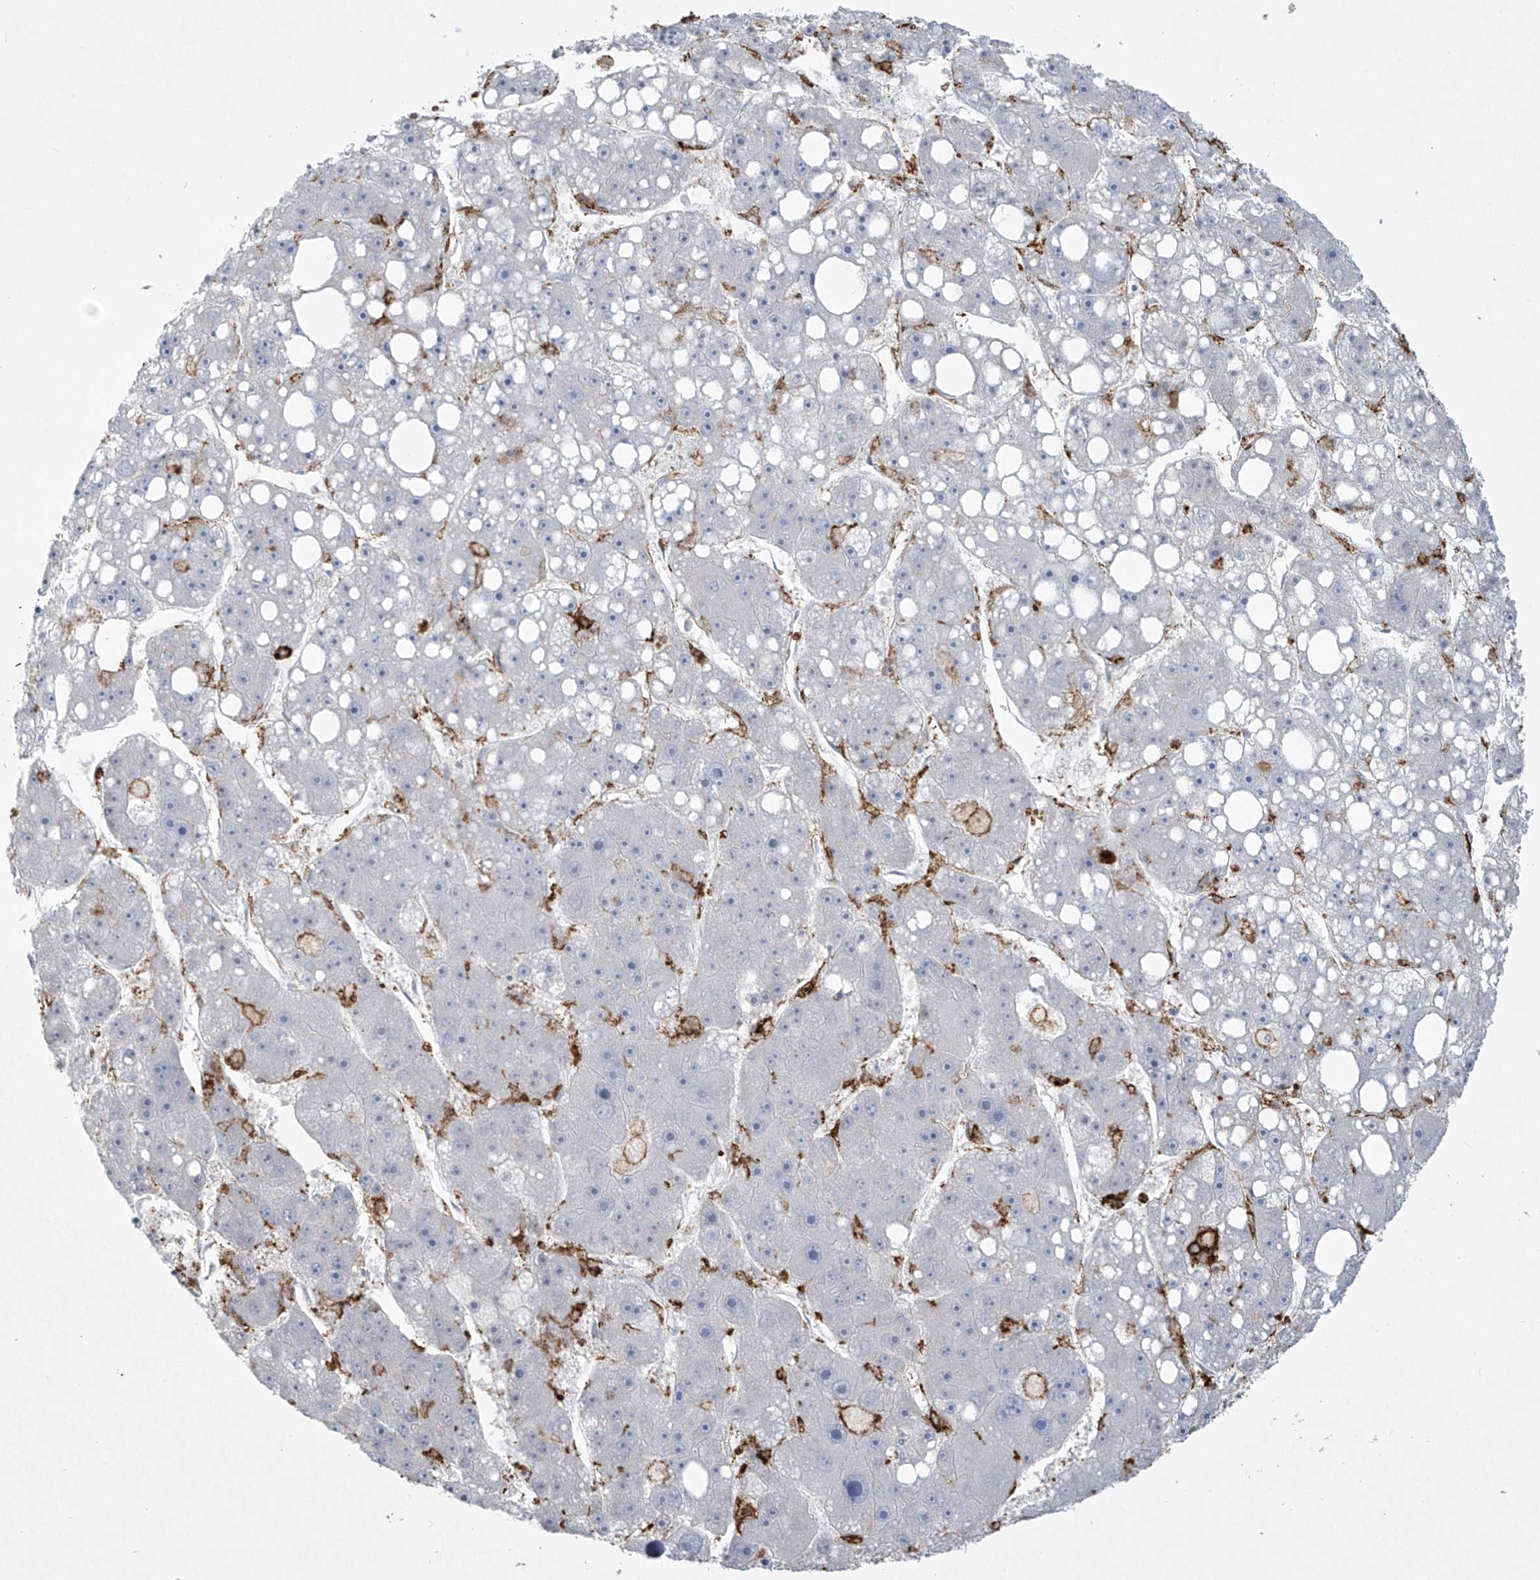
{"staining": {"intensity": "negative", "quantity": "none", "location": "none"}, "tissue": "liver cancer", "cell_type": "Tumor cells", "image_type": "cancer", "snomed": [{"axis": "morphology", "description": "Carcinoma, Hepatocellular, NOS"}, {"axis": "topography", "description": "Liver"}], "caption": "DAB (3,3'-diaminobenzidine) immunohistochemical staining of human liver cancer (hepatocellular carcinoma) demonstrates no significant positivity in tumor cells.", "gene": "FCGR3A", "patient": {"sex": "female", "age": 61}}